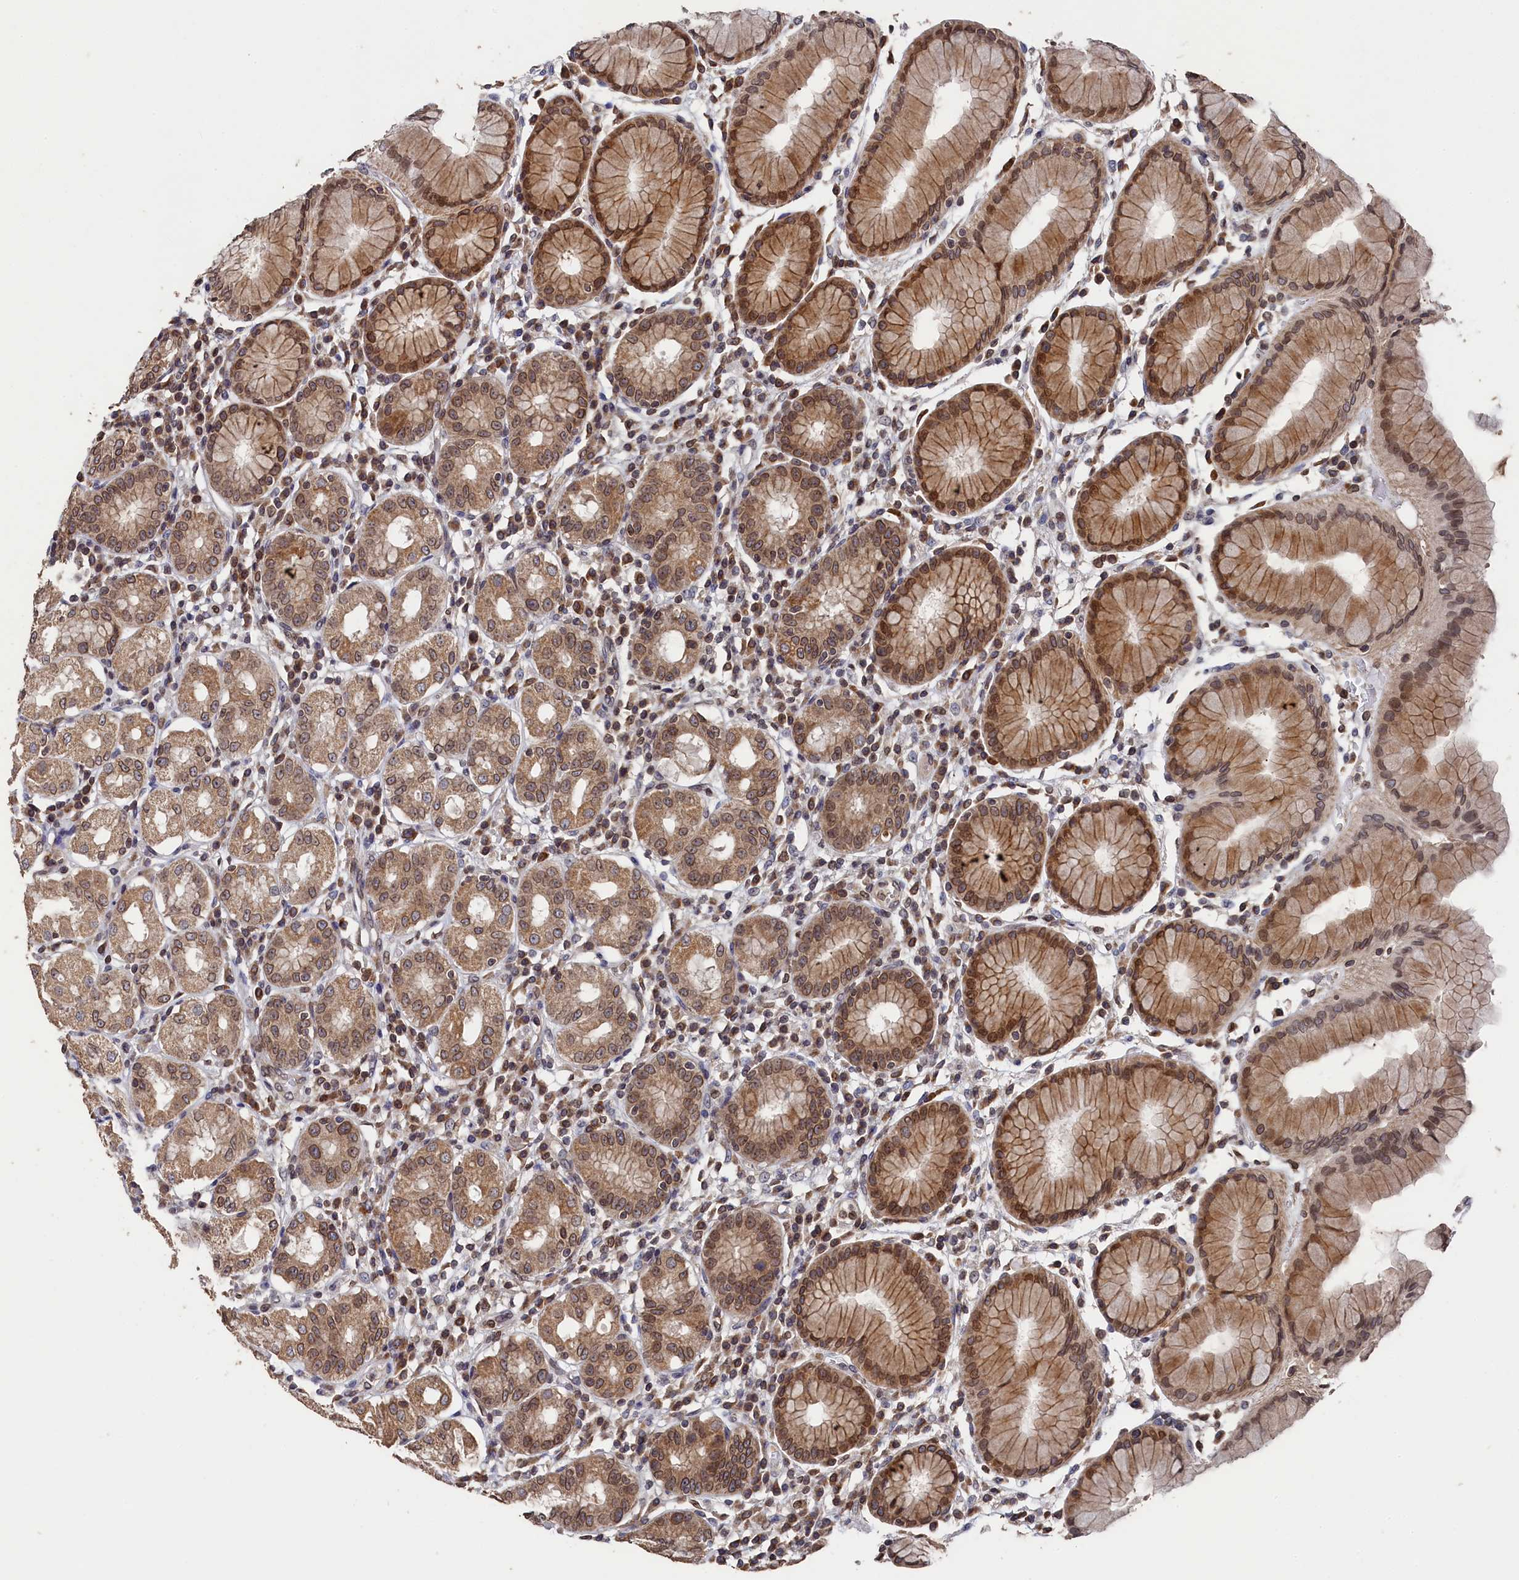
{"staining": {"intensity": "moderate", "quantity": "25%-75%", "location": "cytoplasmic/membranous,nuclear"}, "tissue": "stomach", "cell_type": "Glandular cells", "image_type": "normal", "snomed": [{"axis": "morphology", "description": "Normal tissue, NOS"}, {"axis": "topography", "description": "Stomach"}, {"axis": "topography", "description": "Stomach, lower"}], "caption": "Immunohistochemistry (IHC) (DAB (3,3'-diaminobenzidine)) staining of unremarkable stomach demonstrates moderate cytoplasmic/membranous,nuclear protein expression in about 25%-75% of glandular cells. (Stains: DAB (3,3'-diaminobenzidine) in brown, nuclei in blue, Microscopy: brightfield microscopy at high magnification).", "gene": "ANKEF1", "patient": {"sex": "female", "age": 56}}